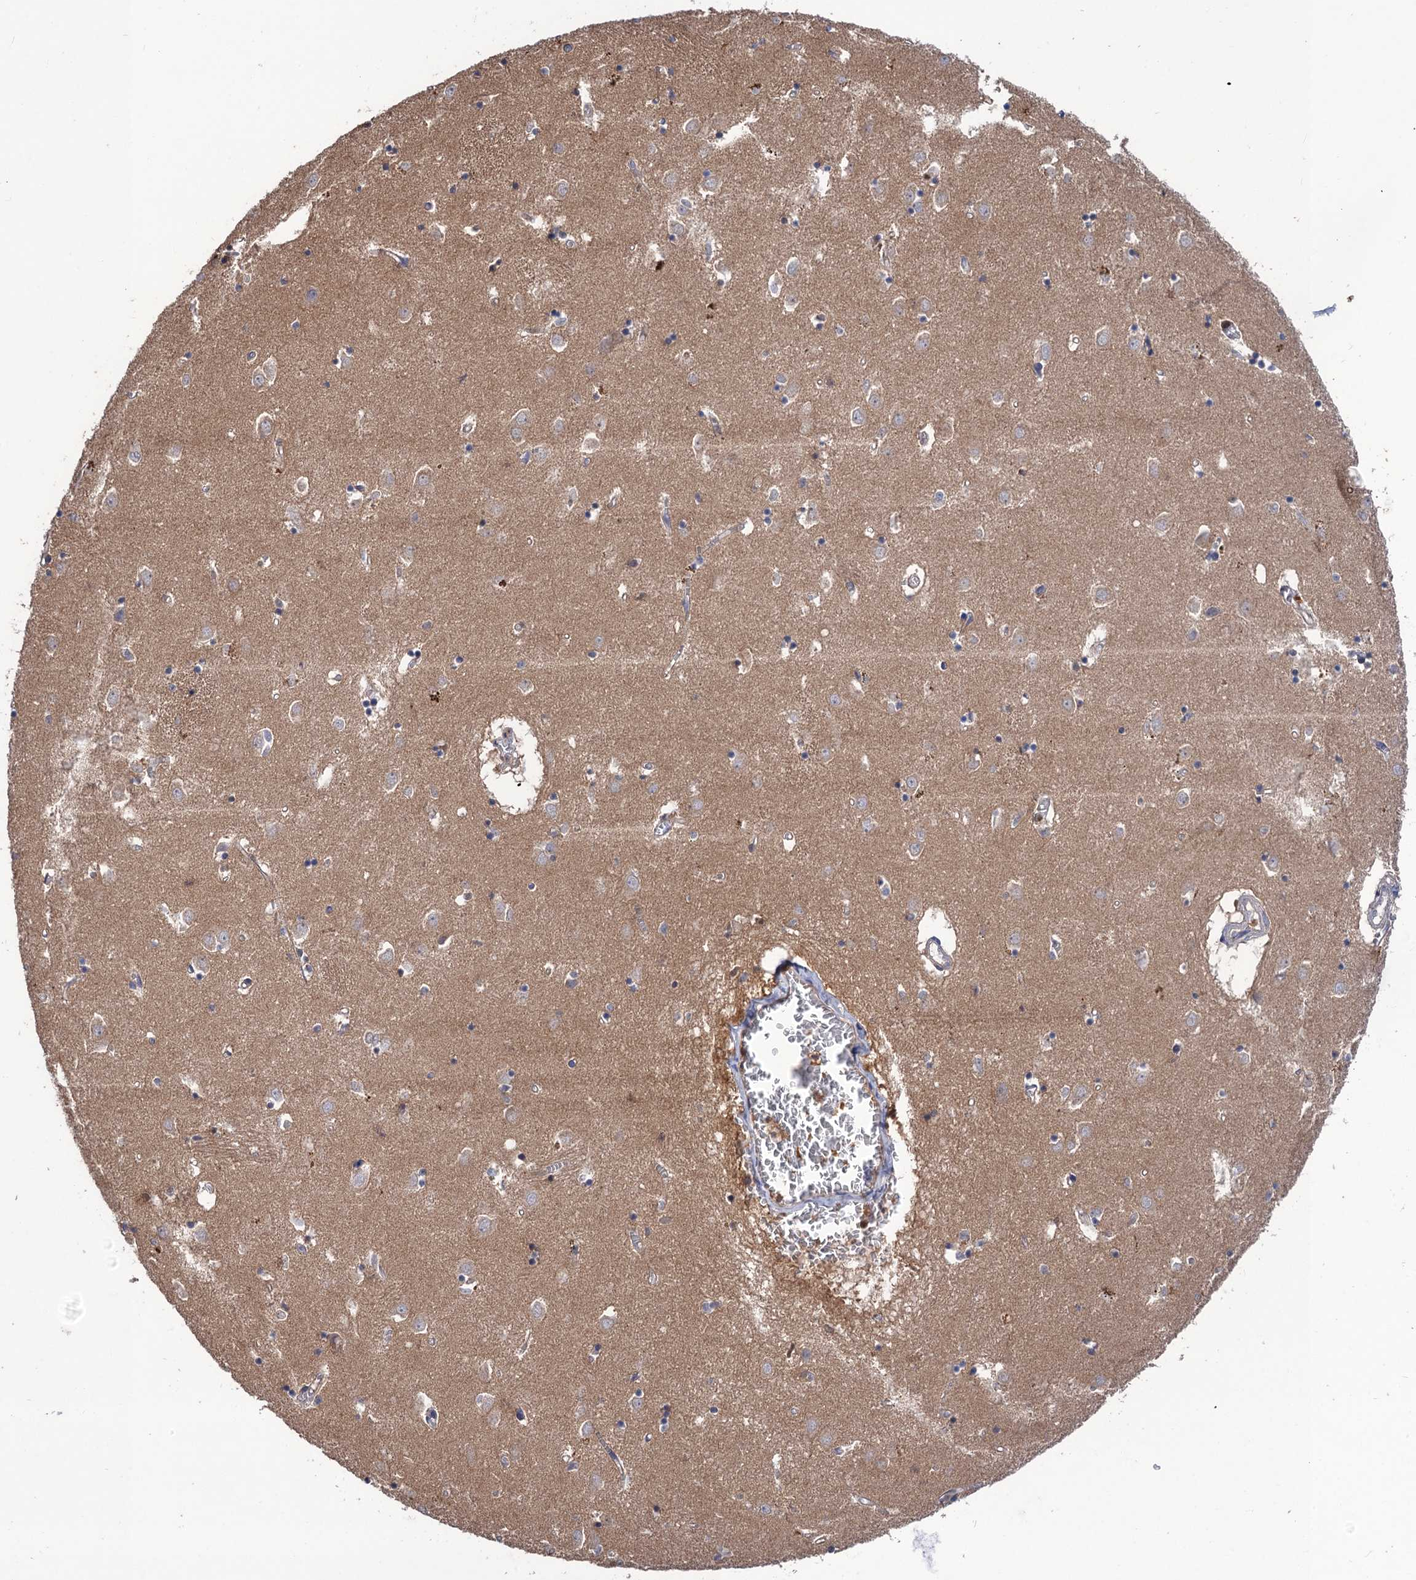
{"staining": {"intensity": "weak", "quantity": "<25%", "location": "cytoplasmic/membranous"}, "tissue": "caudate", "cell_type": "Glial cells", "image_type": "normal", "snomed": [{"axis": "morphology", "description": "Normal tissue, NOS"}, {"axis": "topography", "description": "Lateral ventricle wall"}], "caption": "Immunohistochemistry (IHC) photomicrograph of benign human caudate stained for a protein (brown), which demonstrates no expression in glial cells. (Brightfield microscopy of DAB (3,3'-diaminobenzidine) immunohistochemistry at high magnification).", "gene": "DGKA", "patient": {"sex": "male", "age": 70}}